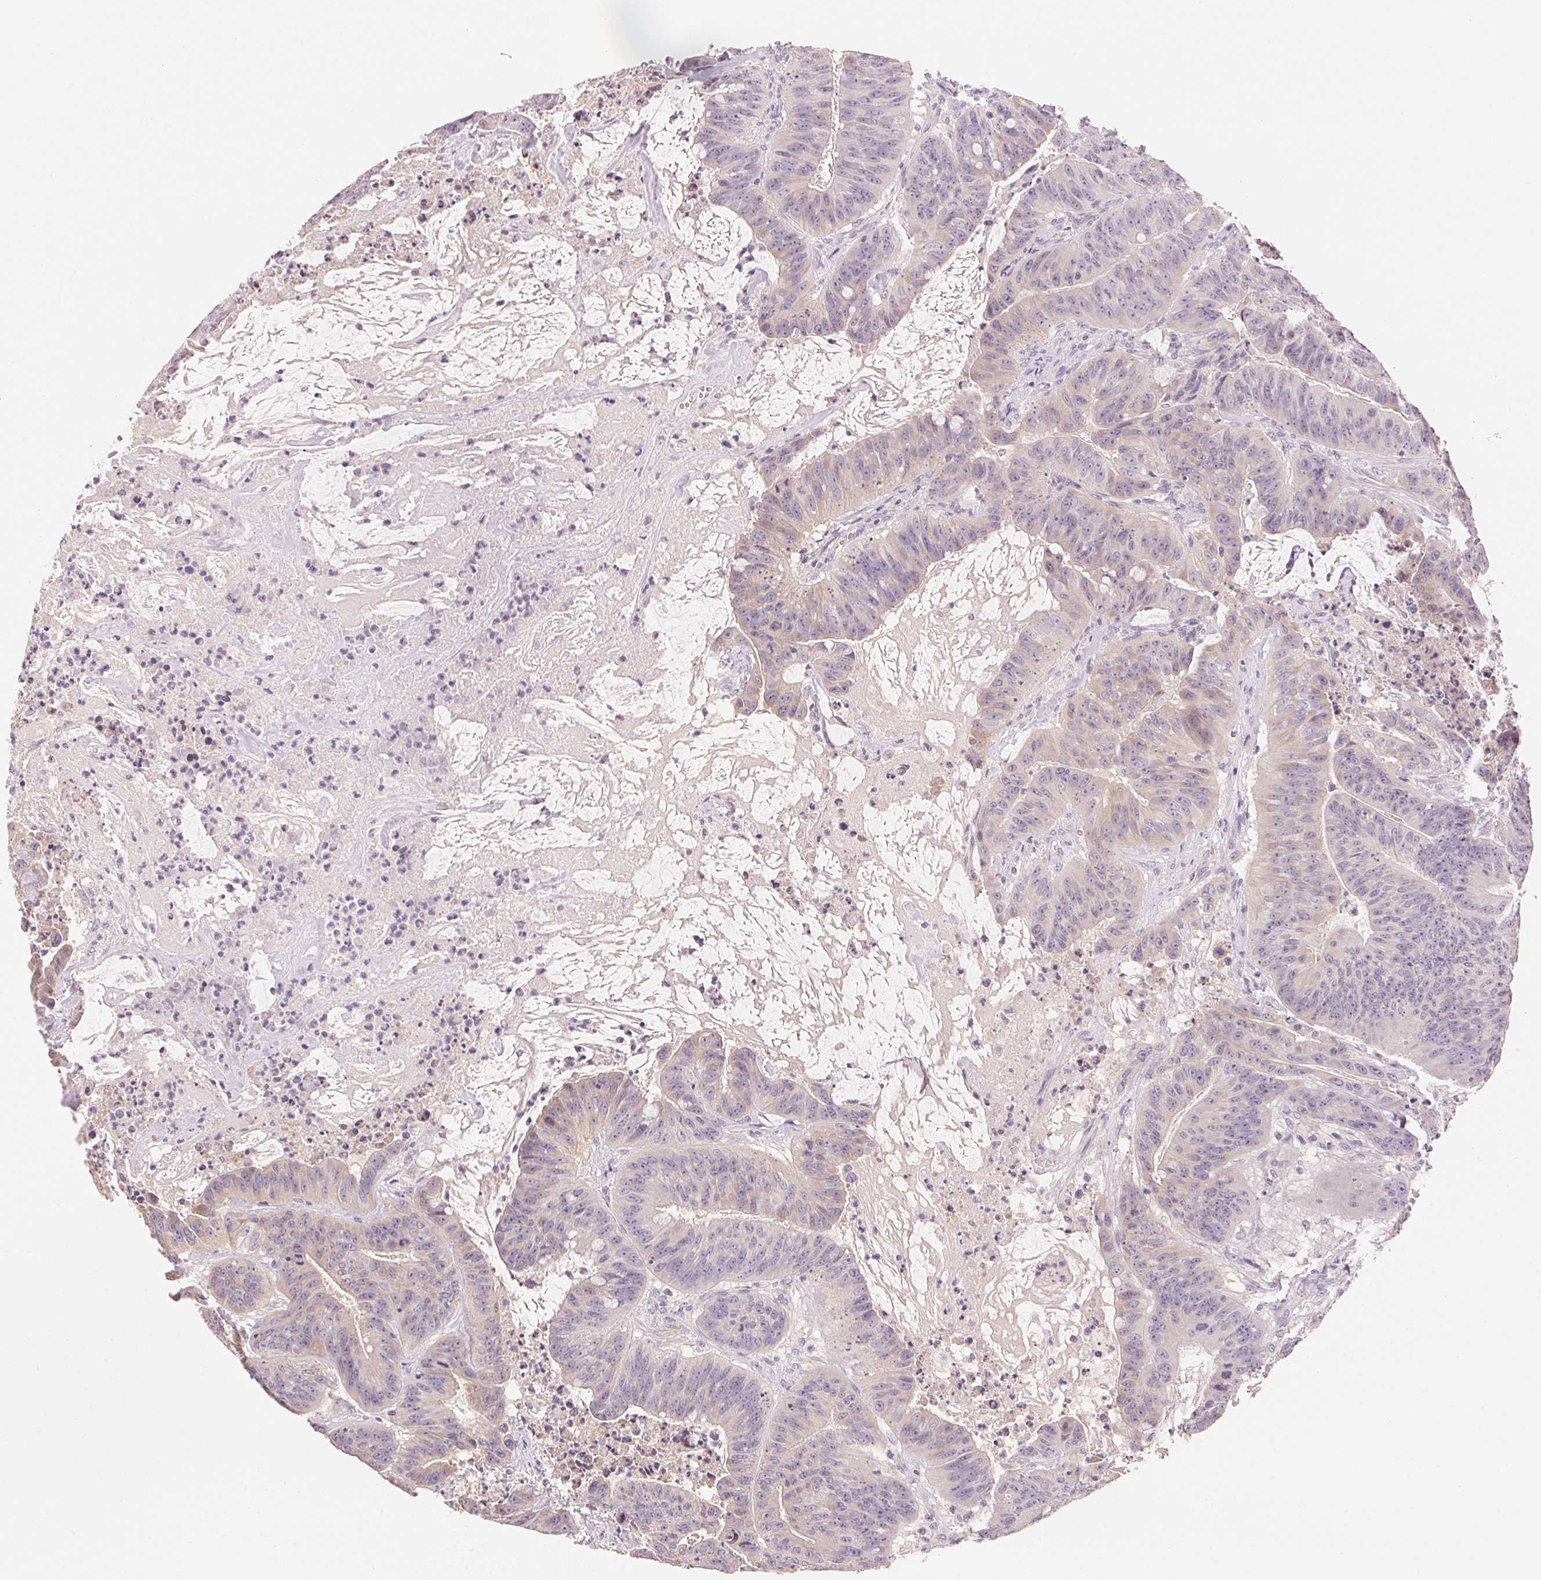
{"staining": {"intensity": "weak", "quantity": "25%-75%", "location": "cytoplasmic/membranous"}, "tissue": "colorectal cancer", "cell_type": "Tumor cells", "image_type": "cancer", "snomed": [{"axis": "morphology", "description": "Adenocarcinoma, NOS"}, {"axis": "topography", "description": "Colon"}], "caption": "Protein staining by immunohistochemistry (IHC) reveals weak cytoplasmic/membranous staining in about 25%-75% of tumor cells in colorectal cancer. The protein is shown in brown color, while the nuclei are stained blue.", "gene": "LYZL6", "patient": {"sex": "male", "age": 33}}